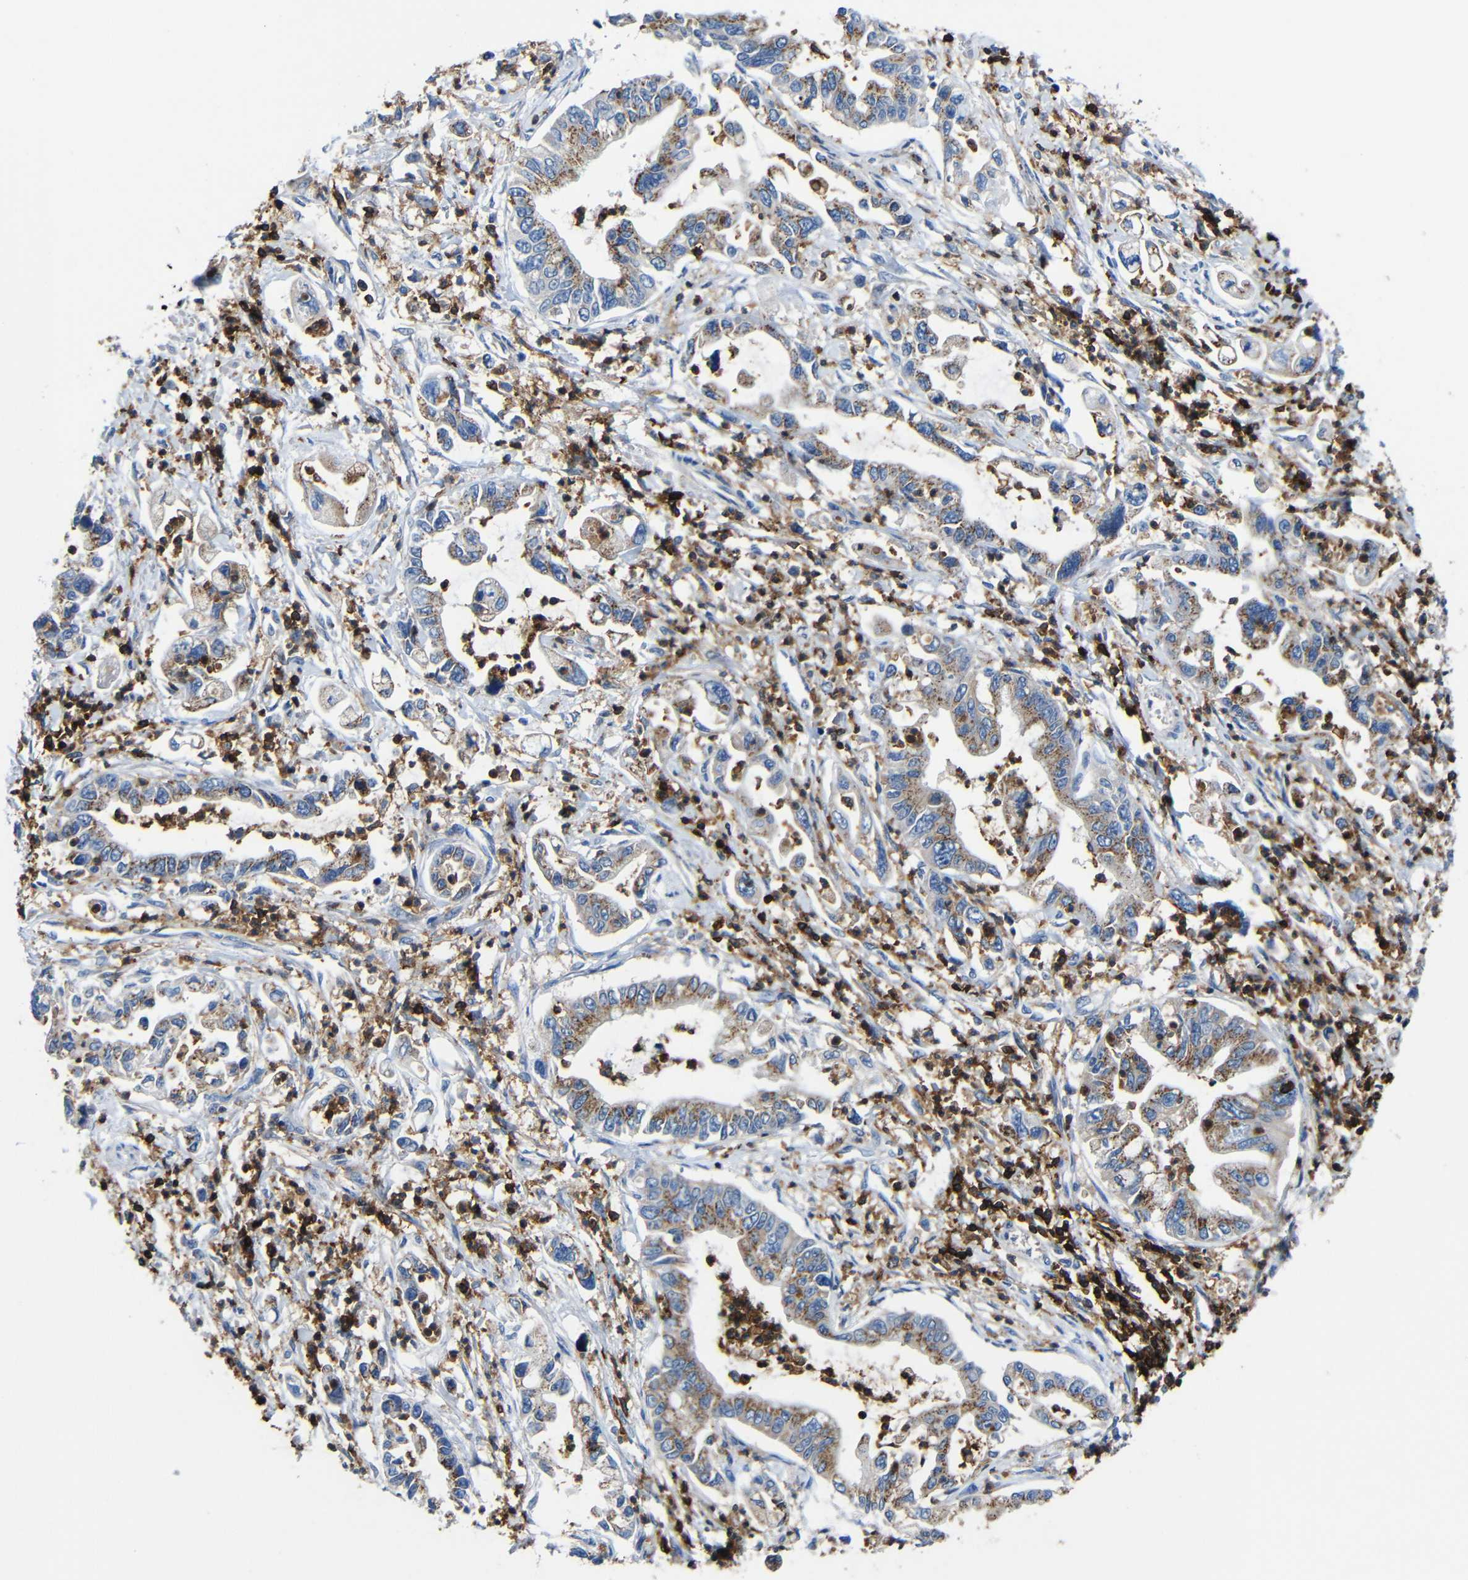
{"staining": {"intensity": "moderate", "quantity": ">75%", "location": "cytoplasmic/membranous"}, "tissue": "pancreatic cancer", "cell_type": "Tumor cells", "image_type": "cancer", "snomed": [{"axis": "morphology", "description": "Adenocarcinoma, NOS"}, {"axis": "topography", "description": "Pancreas"}], "caption": "Approximately >75% of tumor cells in adenocarcinoma (pancreatic) demonstrate moderate cytoplasmic/membranous protein staining as visualized by brown immunohistochemical staining.", "gene": "P2RY12", "patient": {"sex": "male", "age": 56}}